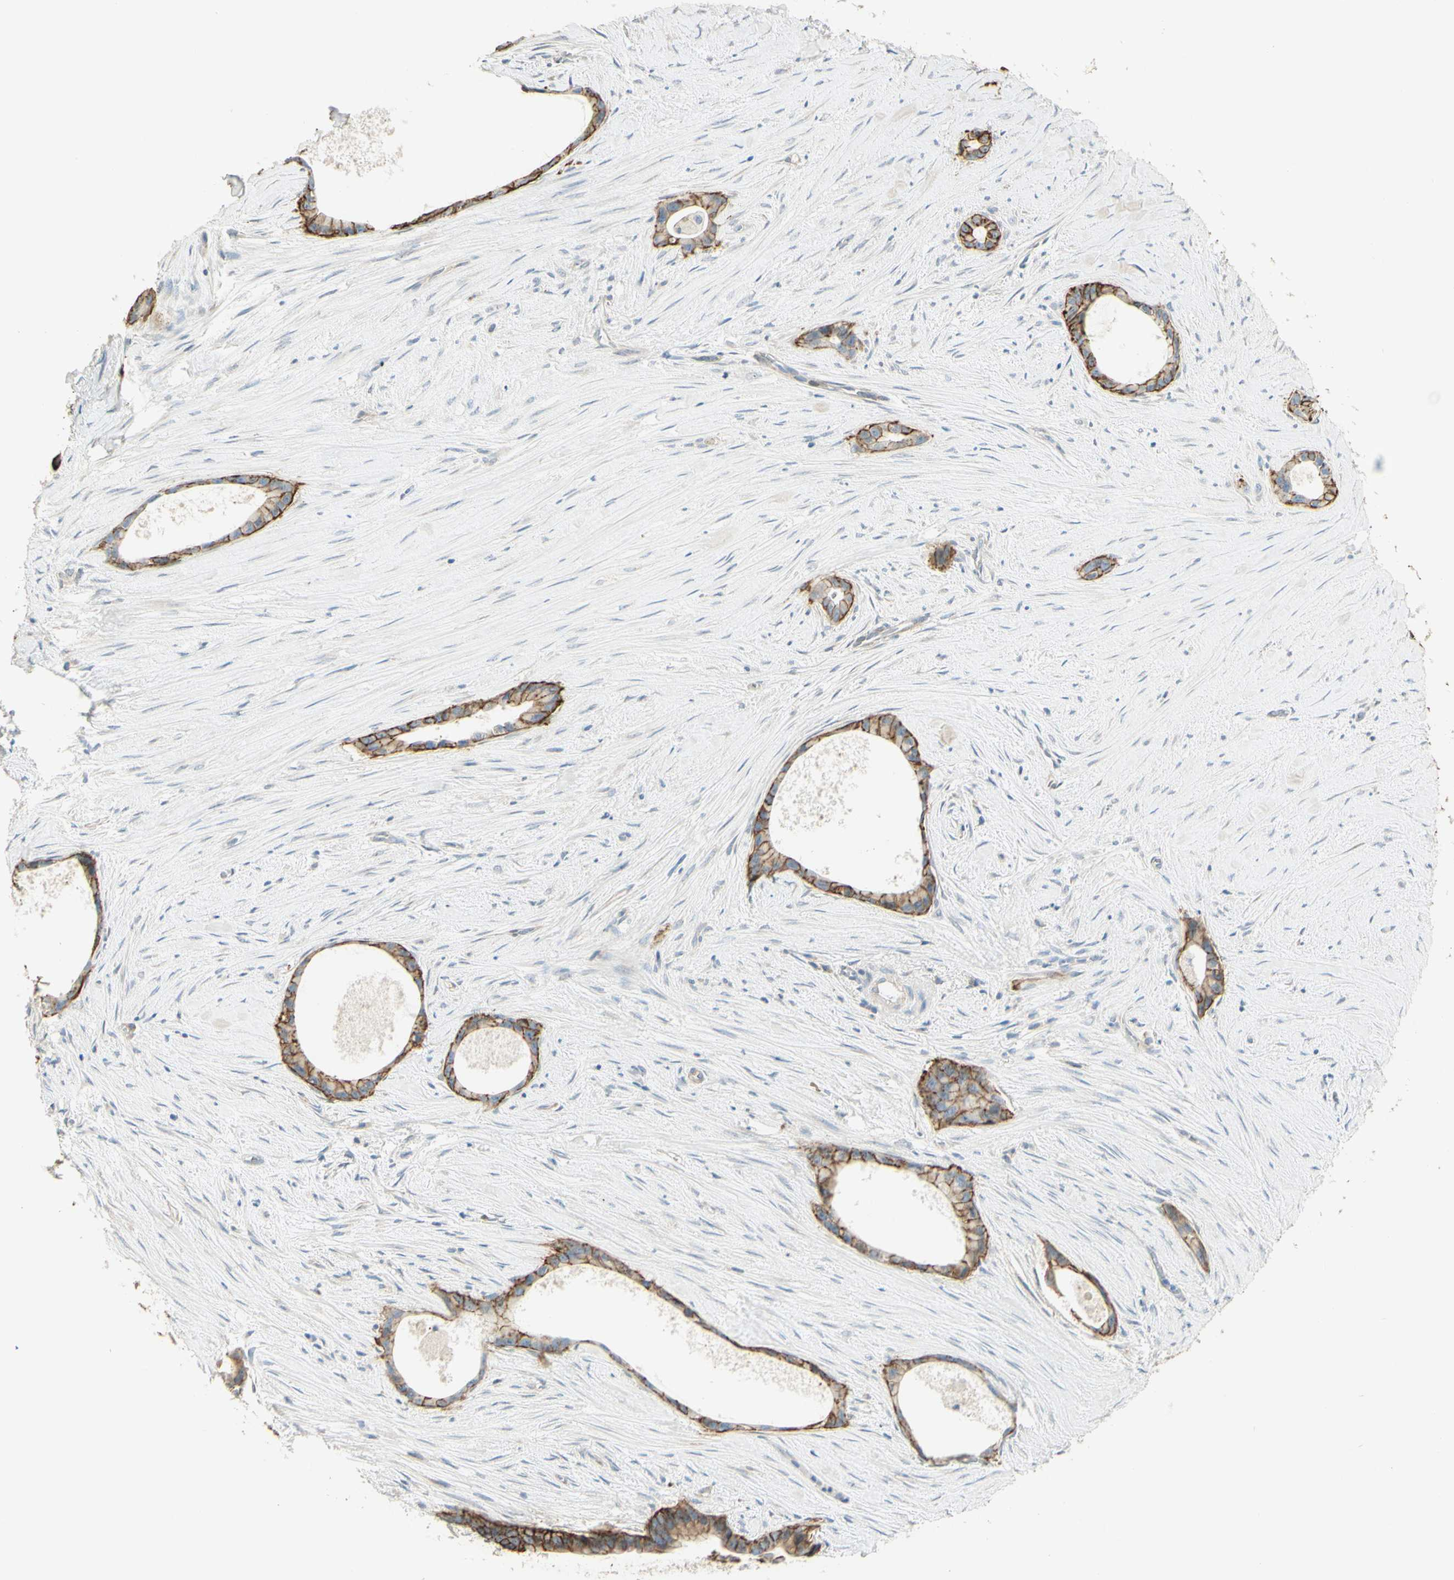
{"staining": {"intensity": "moderate", "quantity": ">75%", "location": "cytoplasmic/membranous"}, "tissue": "liver cancer", "cell_type": "Tumor cells", "image_type": "cancer", "snomed": [{"axis": "morphology", "description": "Cholangiocarcinoma"}, {"axis": "topography", "description": "Liver"}], "caption": "Liver cancer (cholangiocarcinoma) was stained to show a protein in brown. There is medium levels of moderate cytoplasmic/membranous positivity in approximately >75% of tumor cells.", "gene": "RNF149", "patient": {"sex": "female", "age": 55}}